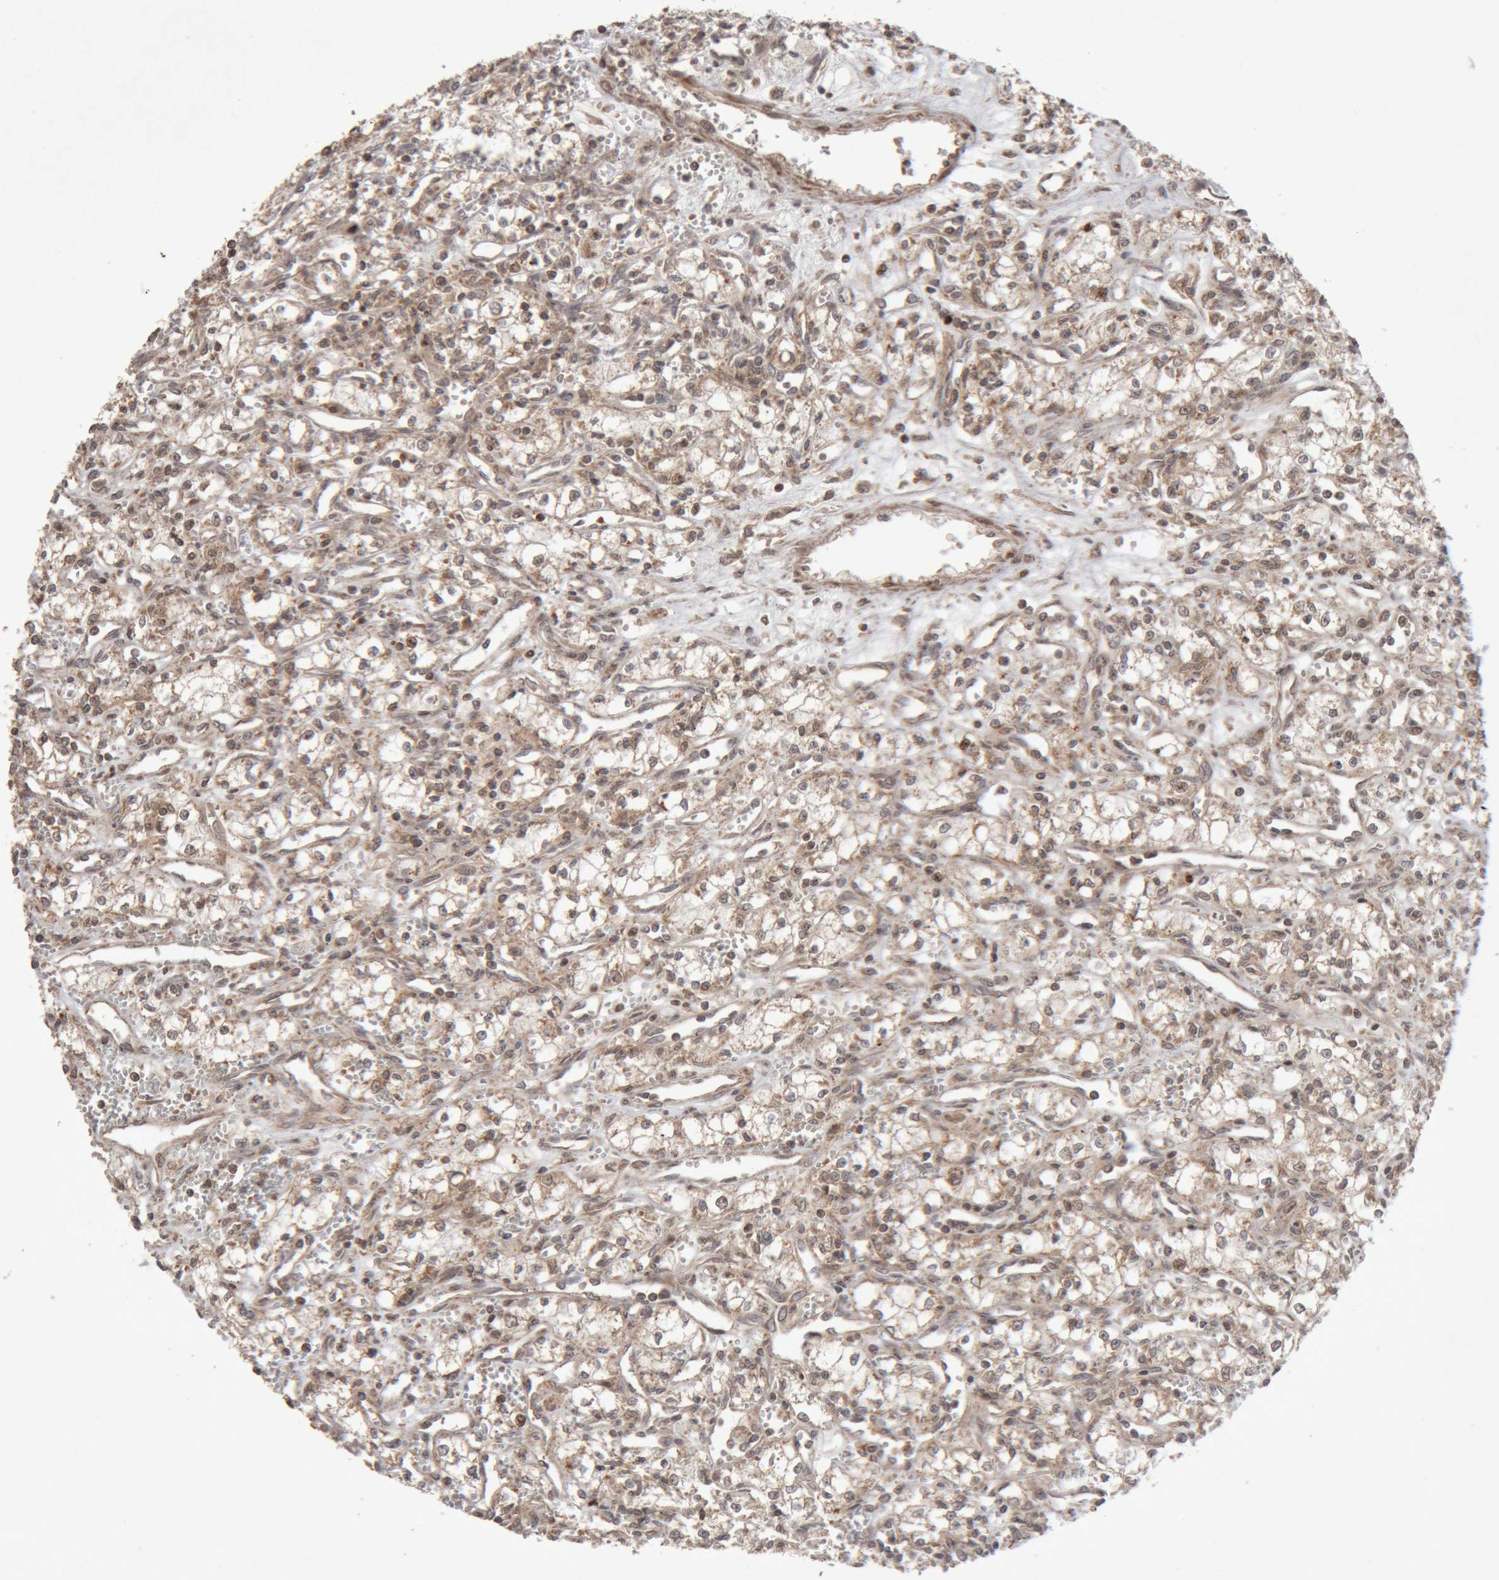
{"staining": {"intensity": "moderate", "quantity": ">75%", "location": "cytoplasmic/membranous,nuclear"}, "tissue": "renal cancer", "cell_type": "Tumor cells", "image_type": "cancer", "snomed": [{"axis": "morphology", "description": "Adenocarcinoma, NOS"}, {"axis": "topography", "description": "Kidney"}], "caption": "Moderate cytoplasmic/membranous and nuclear positivity is seen in about >75% of tumor cells in renal cancer. (DAB (3,3'-diaminobenzidine) IHC, brown staining for protein, blue staining for nuclei).", "gene": "KIF21B", "patient": {"sex": "male", "age": 59}}